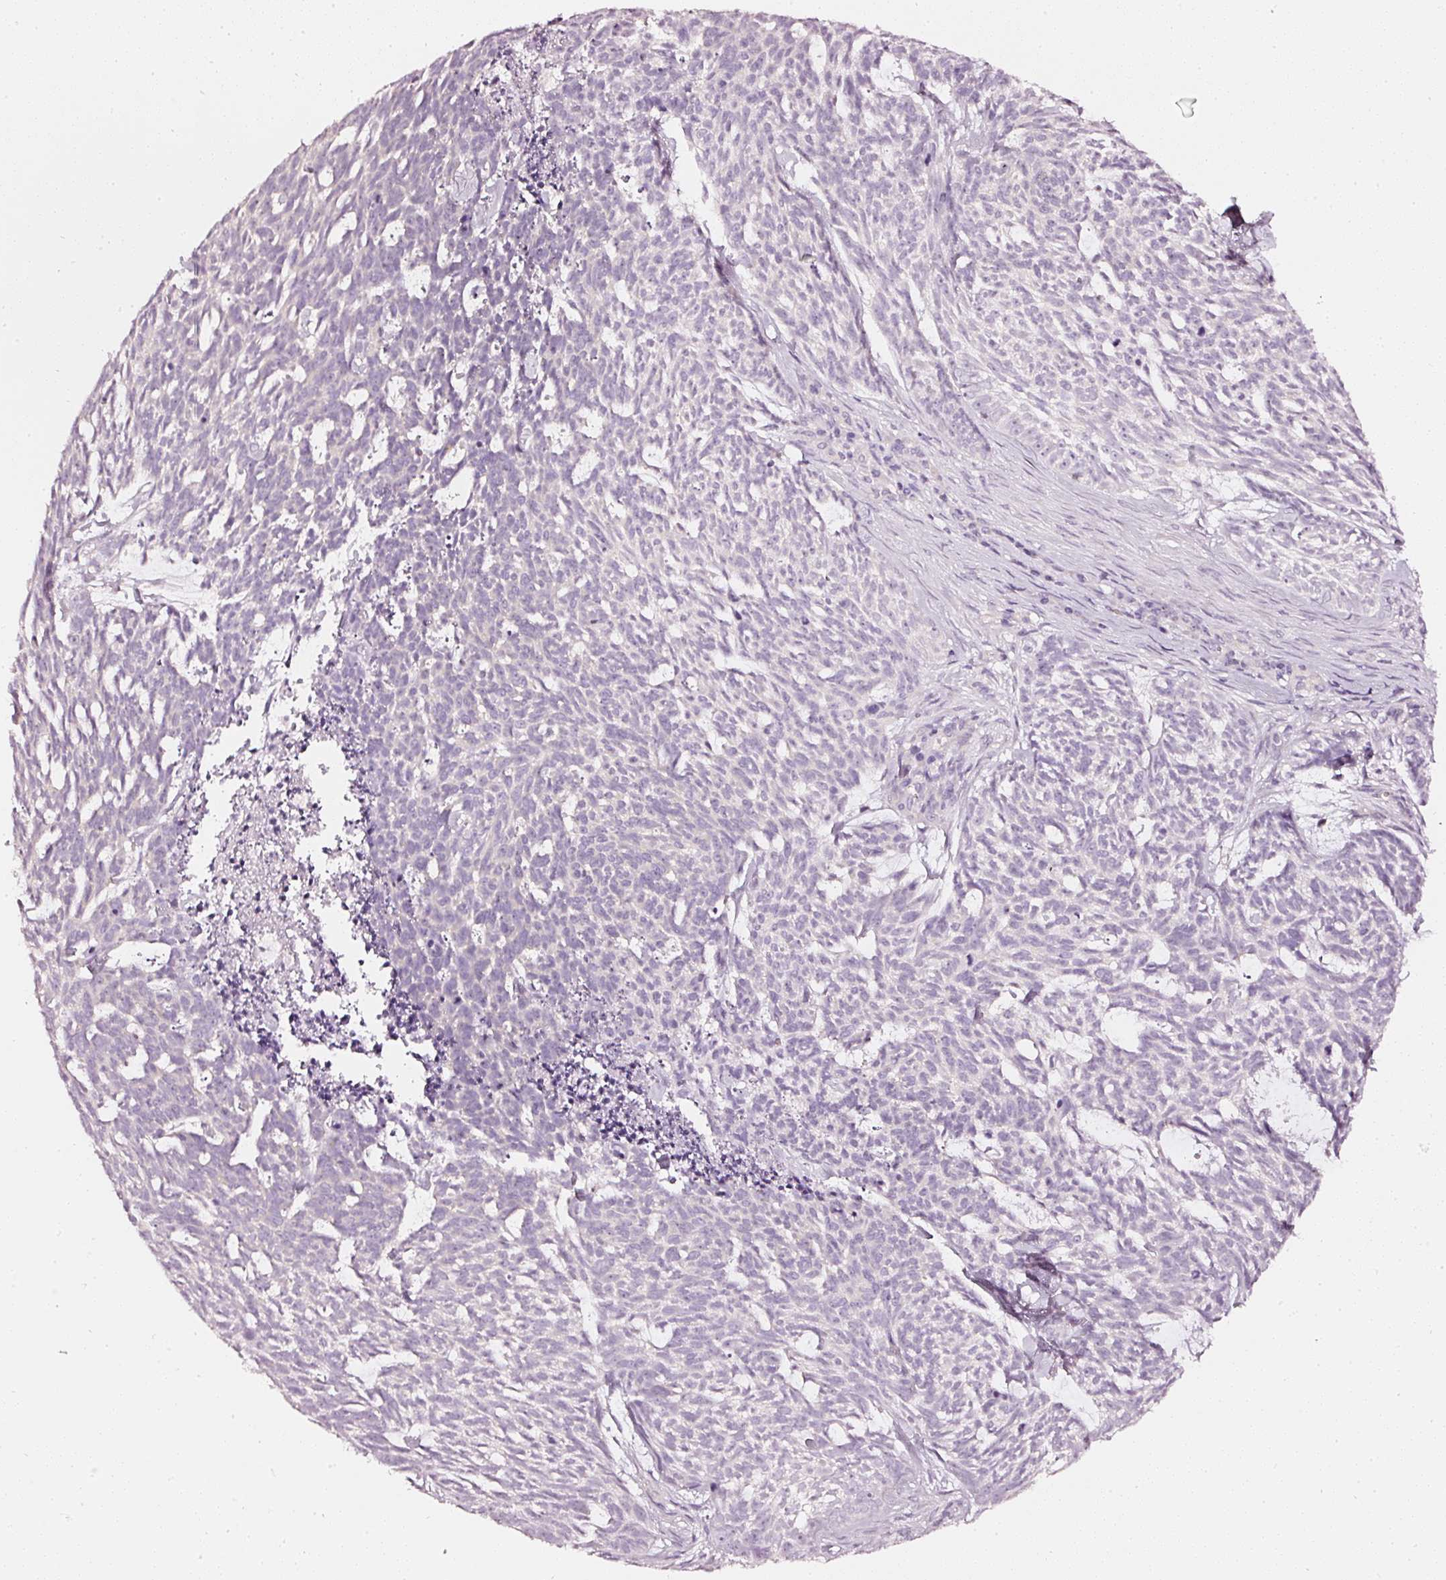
{"staining": {"intensity": "negative", "quantity": "none", "location": "none"}, "tissue": "skin cancer", "cell_type": "Tumor cells", "image_type": "cancer", "snomed": [{"axis": "morphology", "description": "Basal cell carcinoma"}, {"axis": "topography", "description": "Skin"}], "caption": "Human skin cancer (basal cell carcinoma) stained for a protein using immunohistochemistry (IHC) reveals no expression in tumor cells.", "gene": "CNP", "patient": {"sex": "female", "age": 93}}